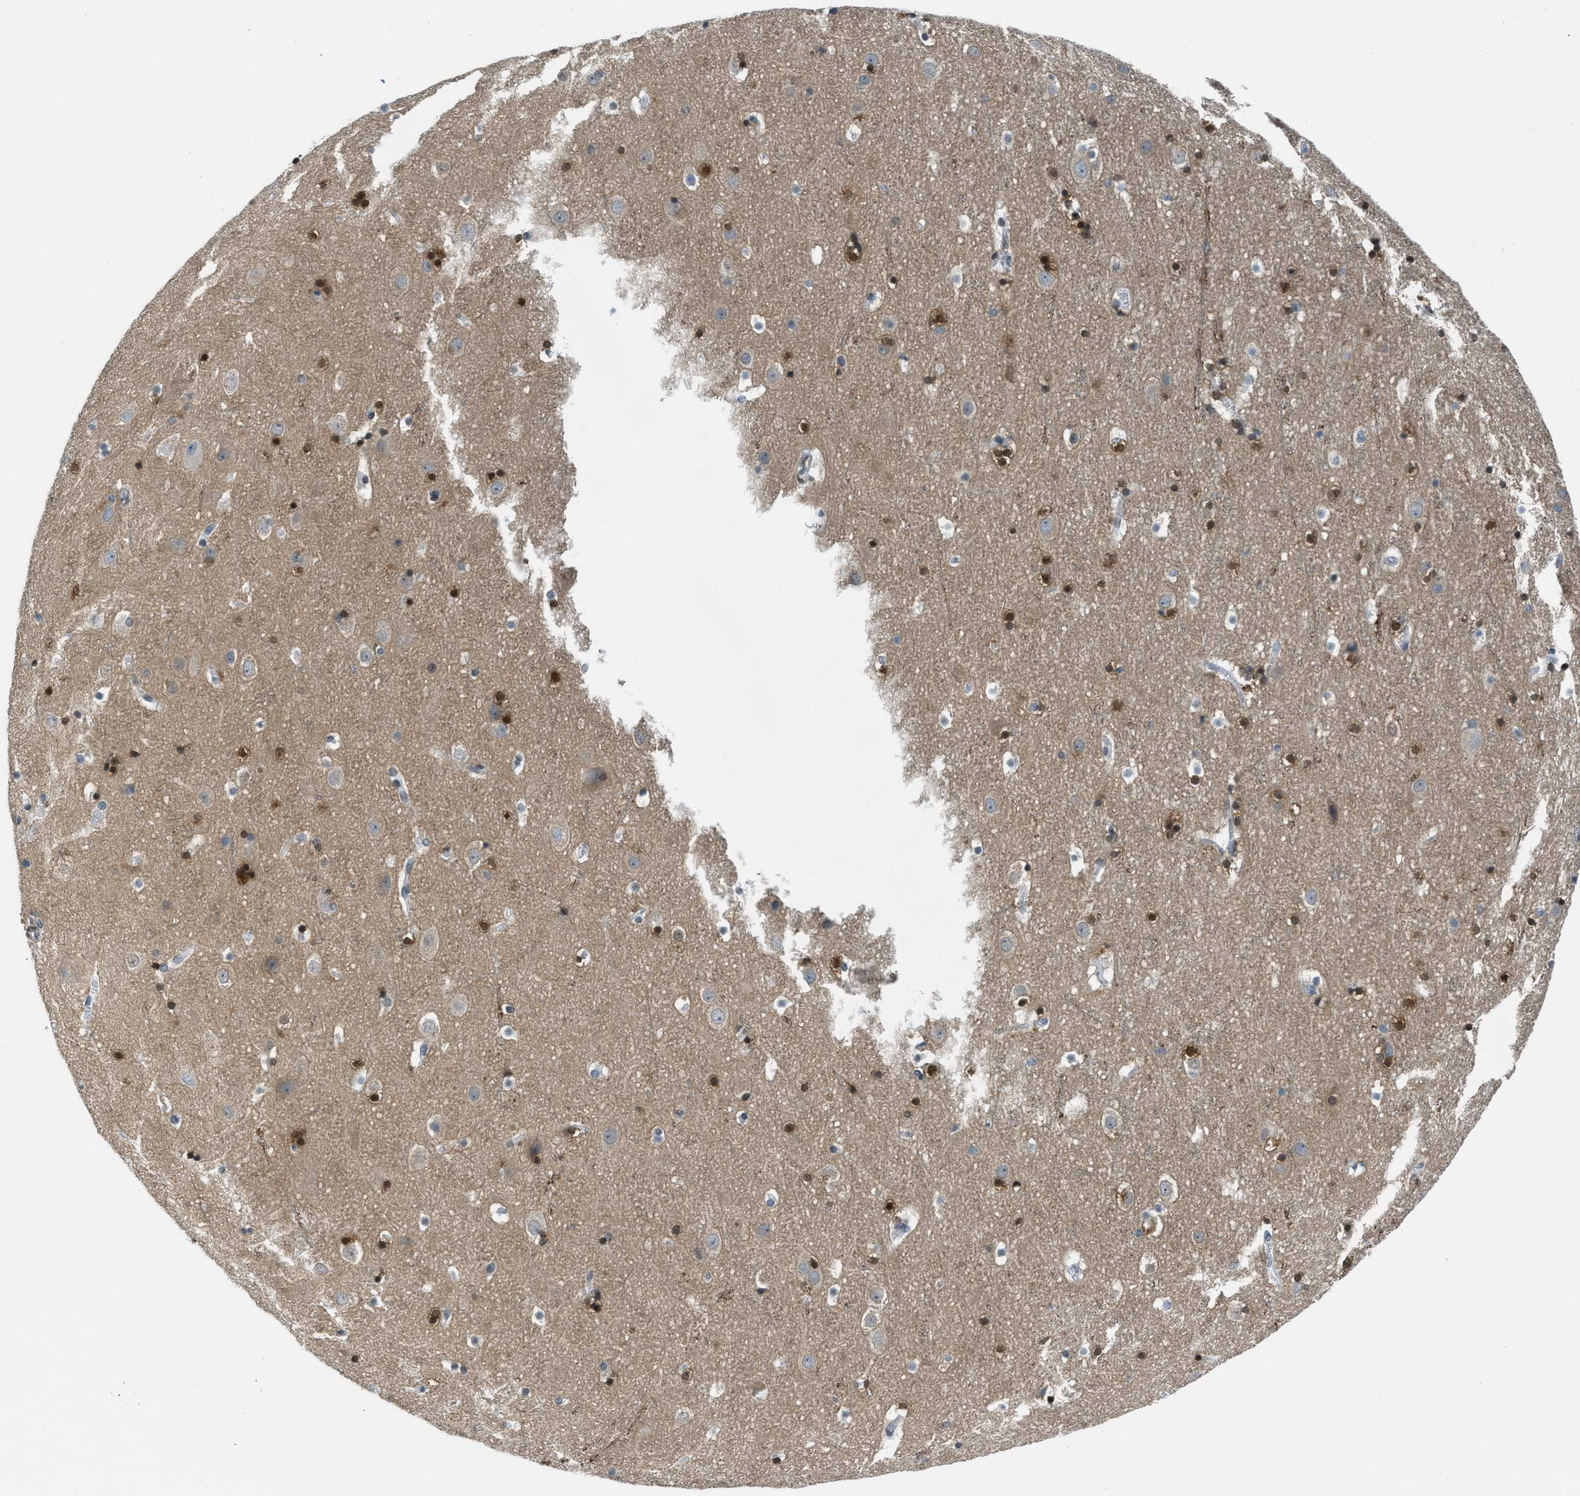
{"staining": {"intensity": "negative", "quantity": "none", "location": "none"}, "tissue": "cerebral cortex", "cell_type": "Endothelial cells", "image_type": "normal", "snomed": [{"axis": "morphology", "description": "Normal tissue, NOS"}, {"axis": "topography", "description": "Cerebral cortex"}], "caption": "High power microscopy micrograph of an immunohistochemistry micrograph of benign cerebral cortex, revealing no significant staining in endothelial cells. The staining is performed using DAB (3,3'-diaminobenzidine) brown chromogen with nuclei counter-stained in using hematoxylin.", "gene": "MAPRE2", "patient": {"sex": "male", "age": 45}}